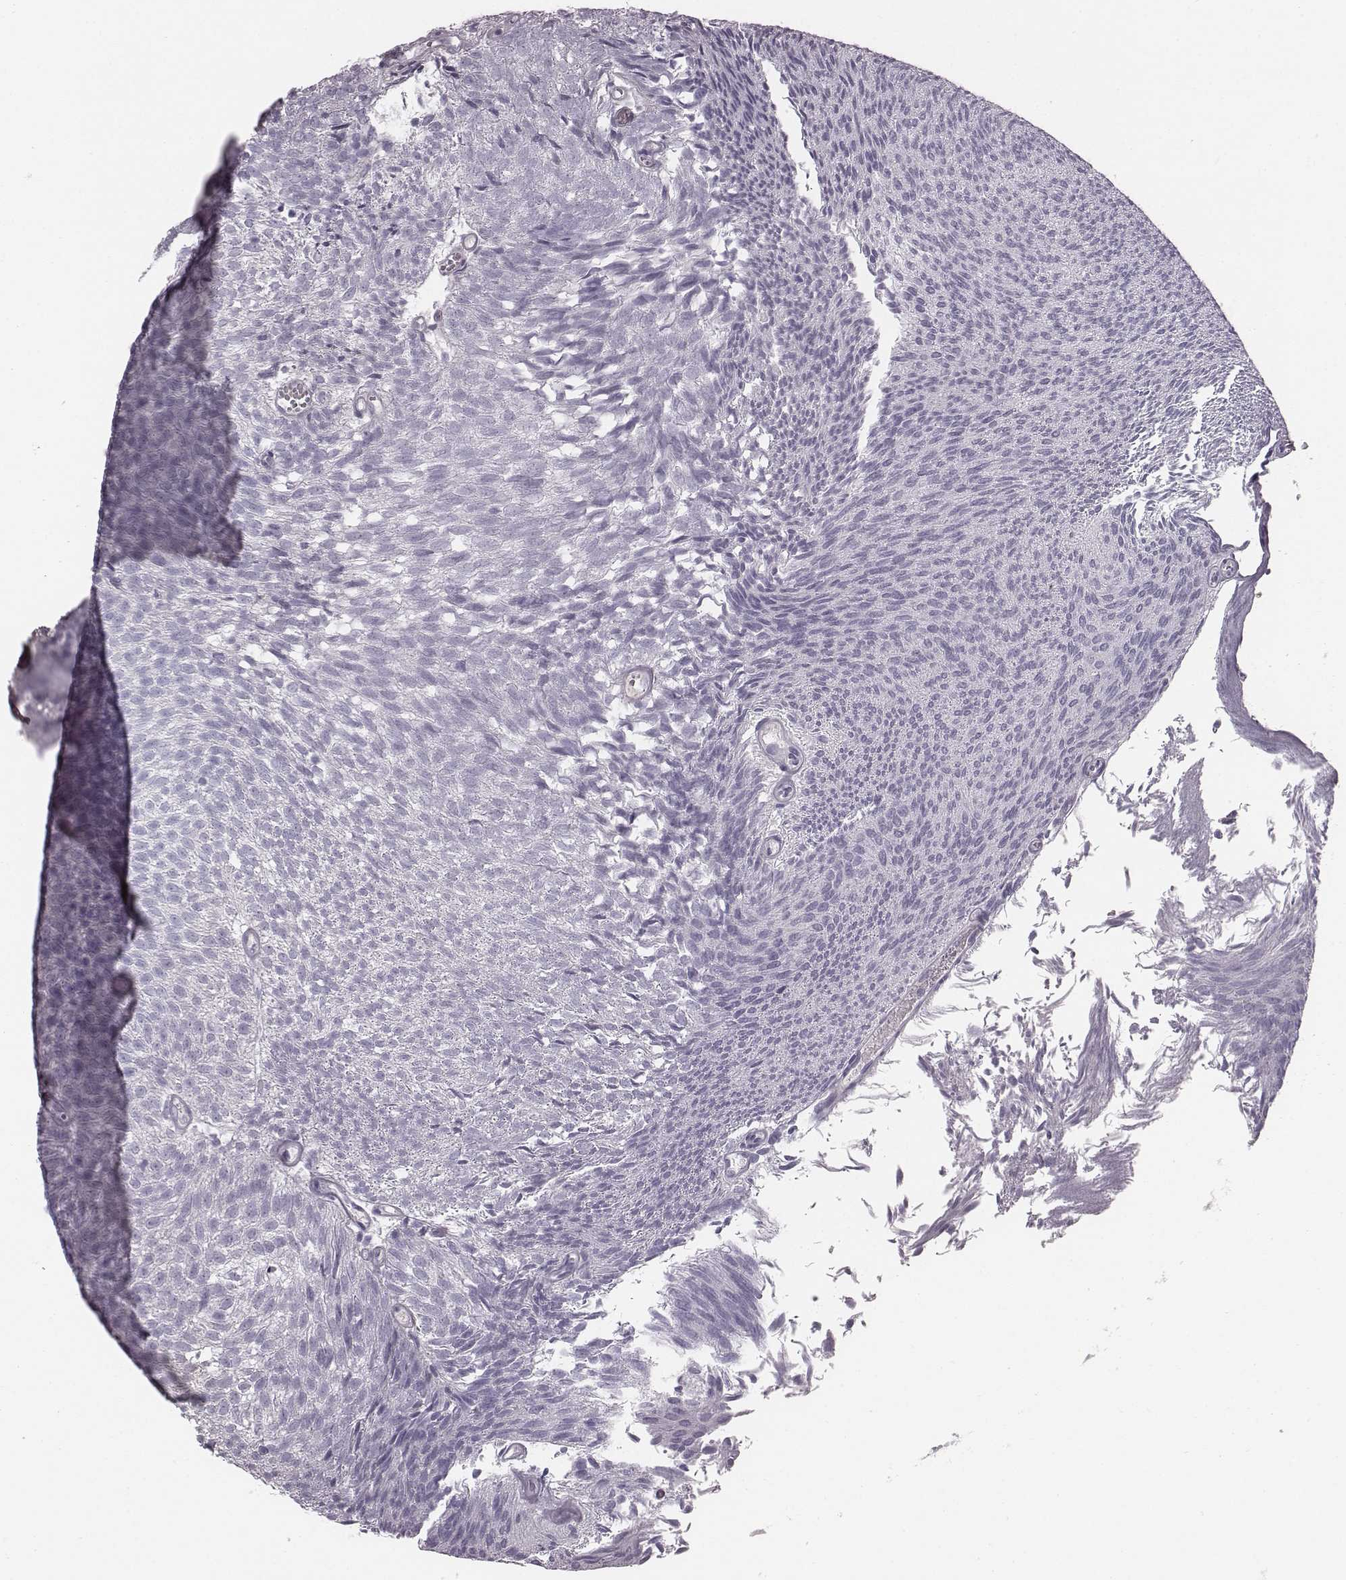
{"staining": {"intensity": "negative", "quantity": "none", "location": "none"}, "tissue": "urothelial cancer", "cell_type": "Tumor cells", "image_type": "cancer", "snomed": [{"axis": "morphology", "description": "Urothelial carcinoma, Low grade"}, {"axis": "topography", "description": "Urinary bladder"}], "caption": "Human urothelial cancer stained for a protein using immunohistochemistry exhibits no staining in tumor cells.", "gene": "CRISP1", "patient": {"sex": "male", "age": 77}}